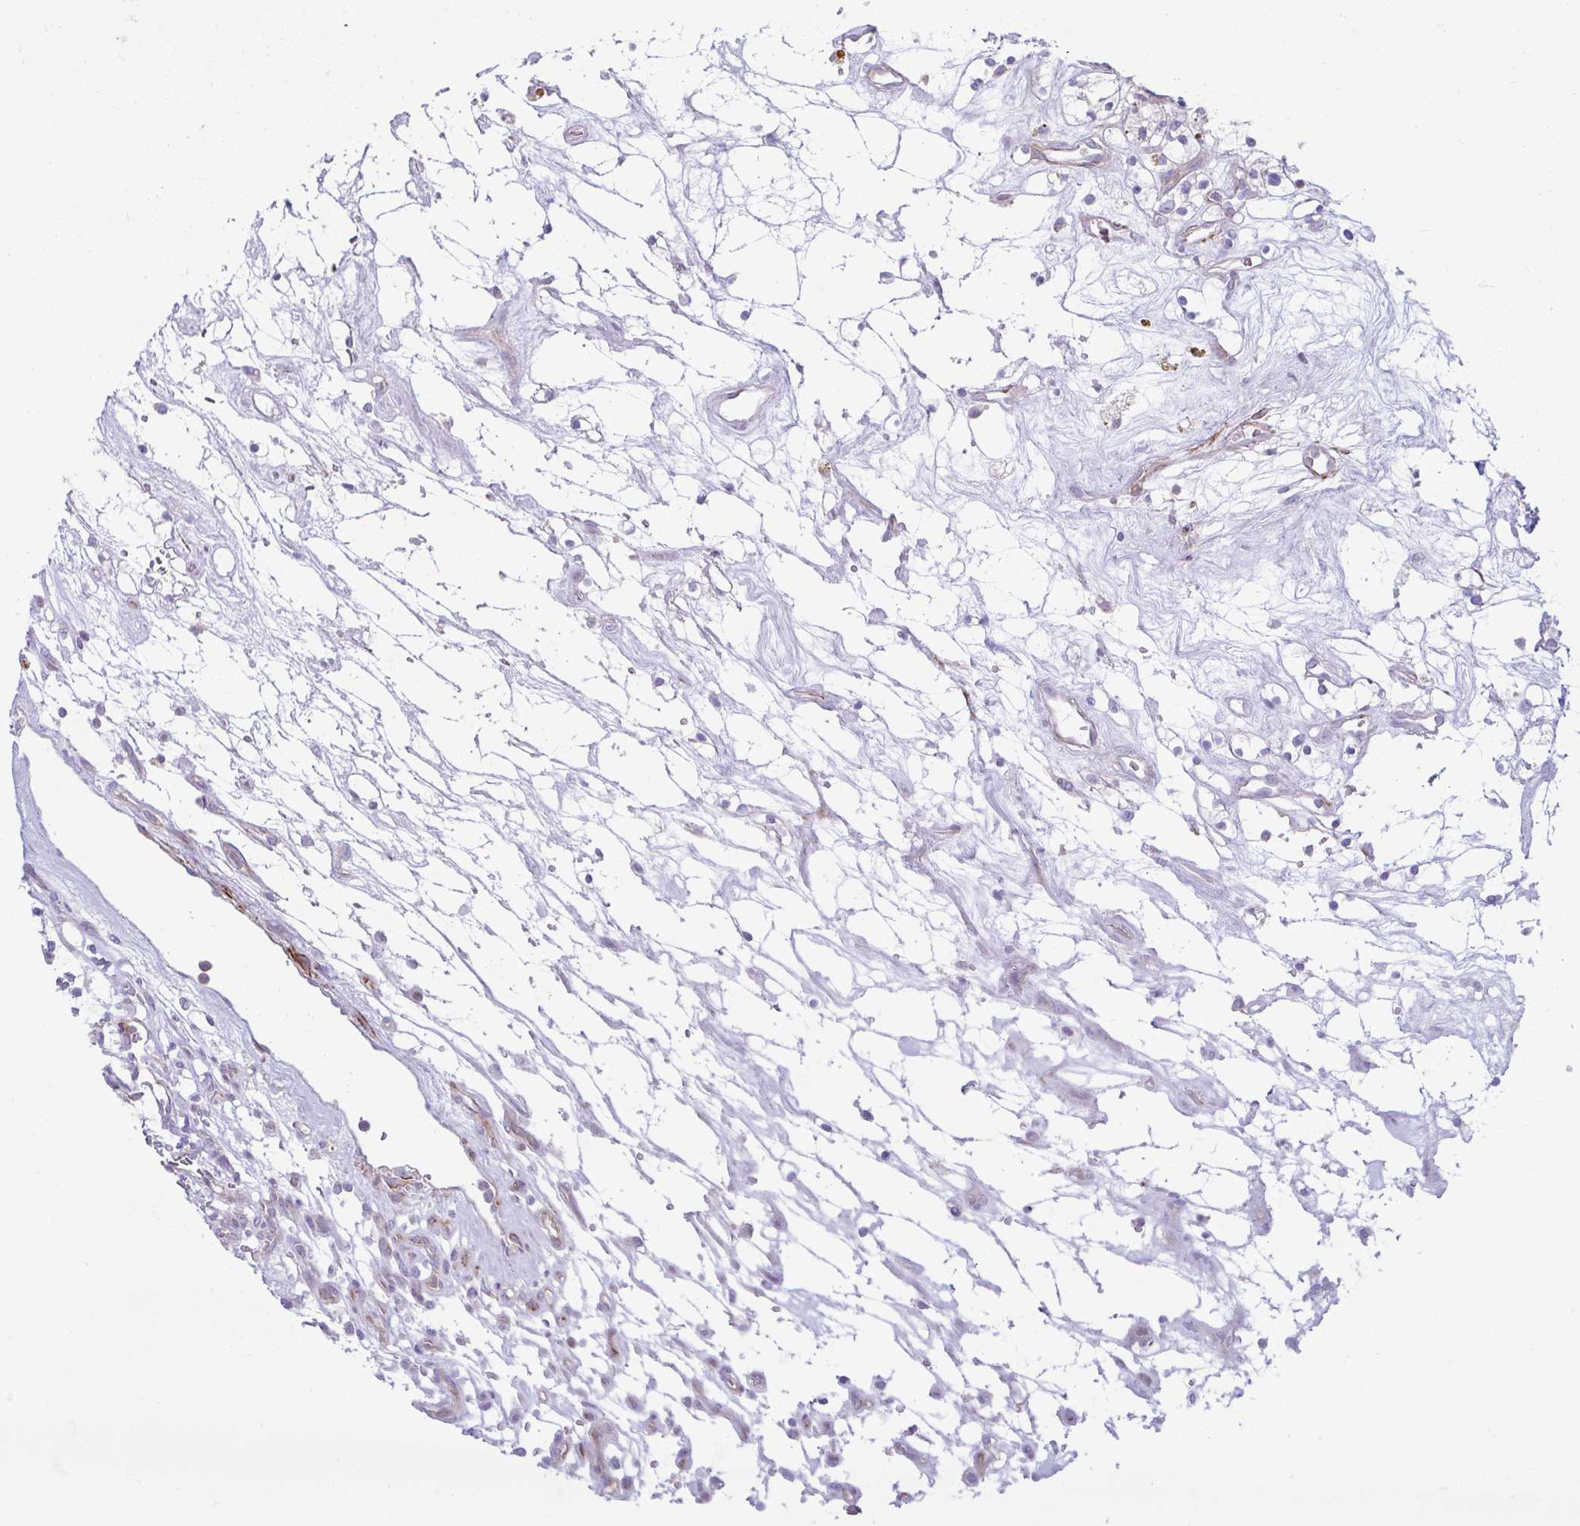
{"staining": {"intensity": "negative", "quantity": "none", "location": "none"}, "tissue": "renal cancer", "cell_type": "Tumor cells", "image_type": "cancer", "snomed": [{"axis": "morphology", "description": "Adenocarcinoma, NOS"}, {"axis": "topography", "description": "Kidney"}], "caption": "An immunohistochemistry (IHC) image of adenocarcinoma (renal) is shown. There is no staining in tumor cells of adenocarcinoma (renal).", "gene": "CDRT15", "patient": {"sex": "female", "age": 69}}